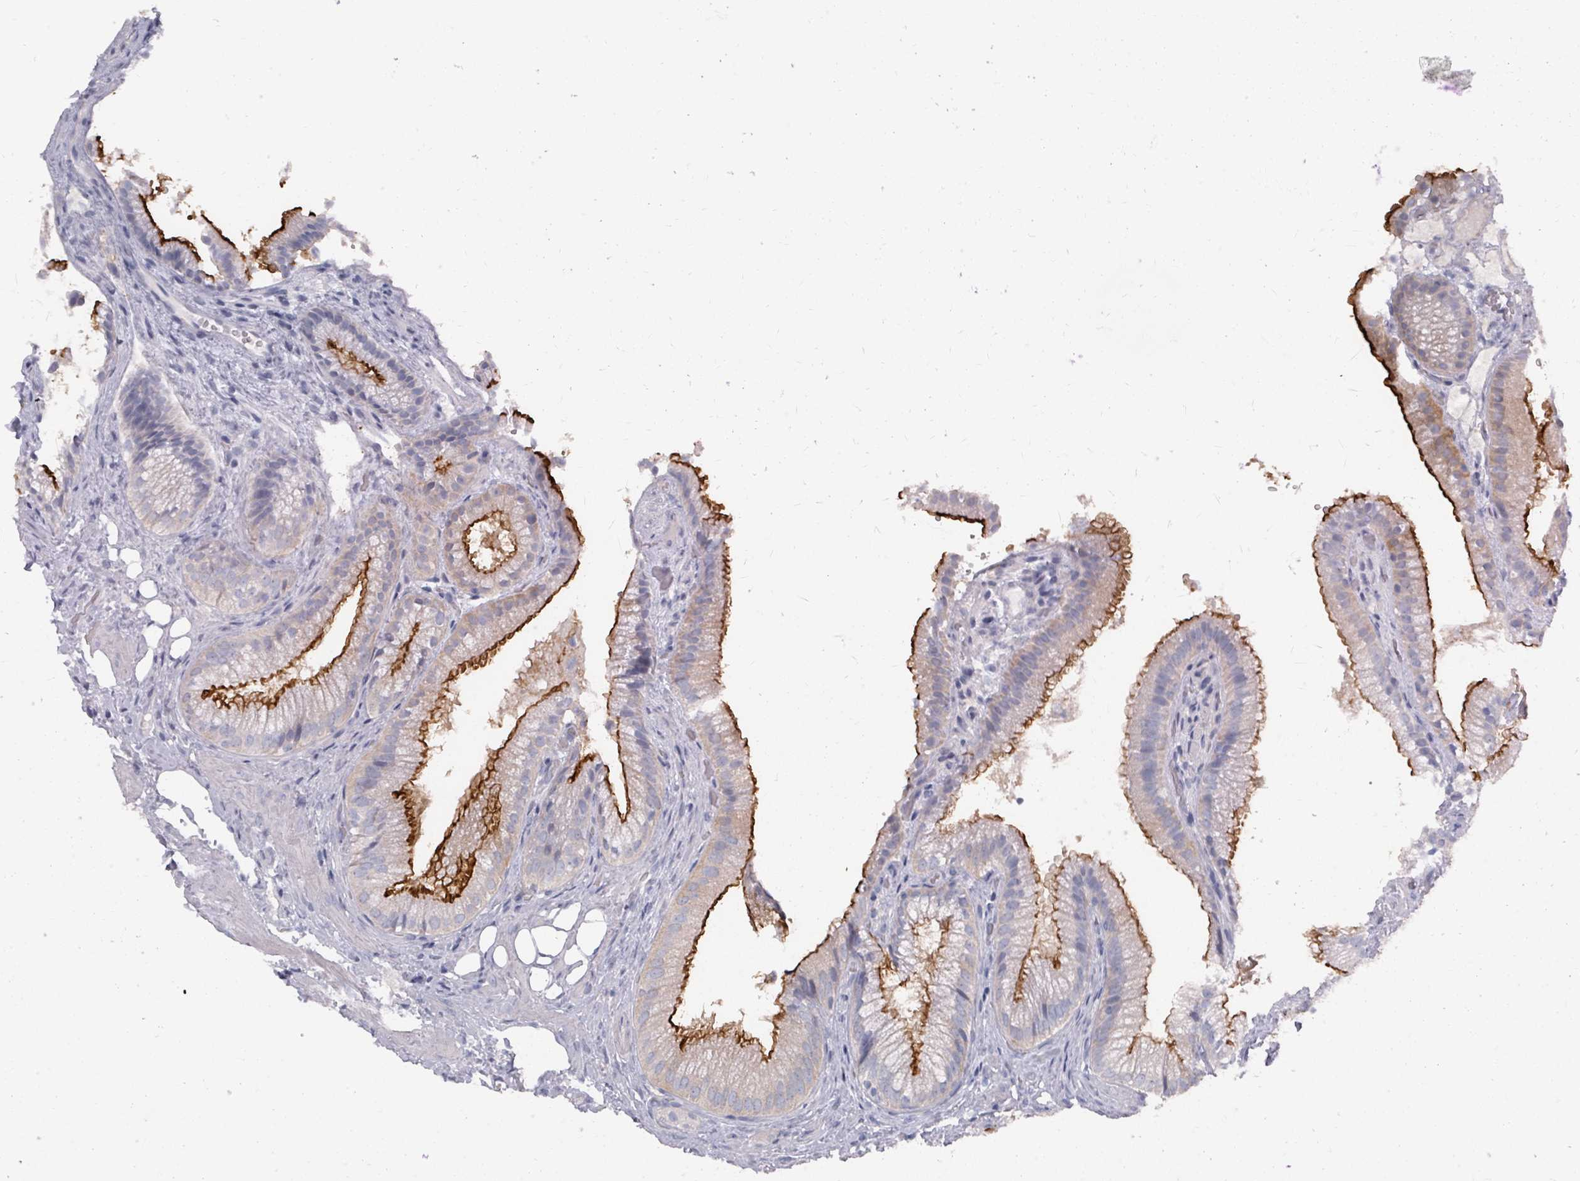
{"staining": {"intensity": "strong", "quantity": ">75%", "location": "cytoplasmic/membranous"}, "tissue": "gallbladder", "cell_type": "Glandular cells", "image_type": "normal", "snomed": [{"axis": "morphology", "description": "Normal tissue, NOS"}, {"axis": "morphology", "description": "Inflammation, NOS"}, {"axis": "topography", "description": "Gallbladder"}], "caption": "DAB (3,3'-diaminobenzidine) immunohistochemical staining of benign human gallbladder demonstrates strong cytoplasmic/membranous protein staining in approximately >75% of glandular cells.", "gene": "GAMT", "patient": {"sex": "male", "age": 51}}